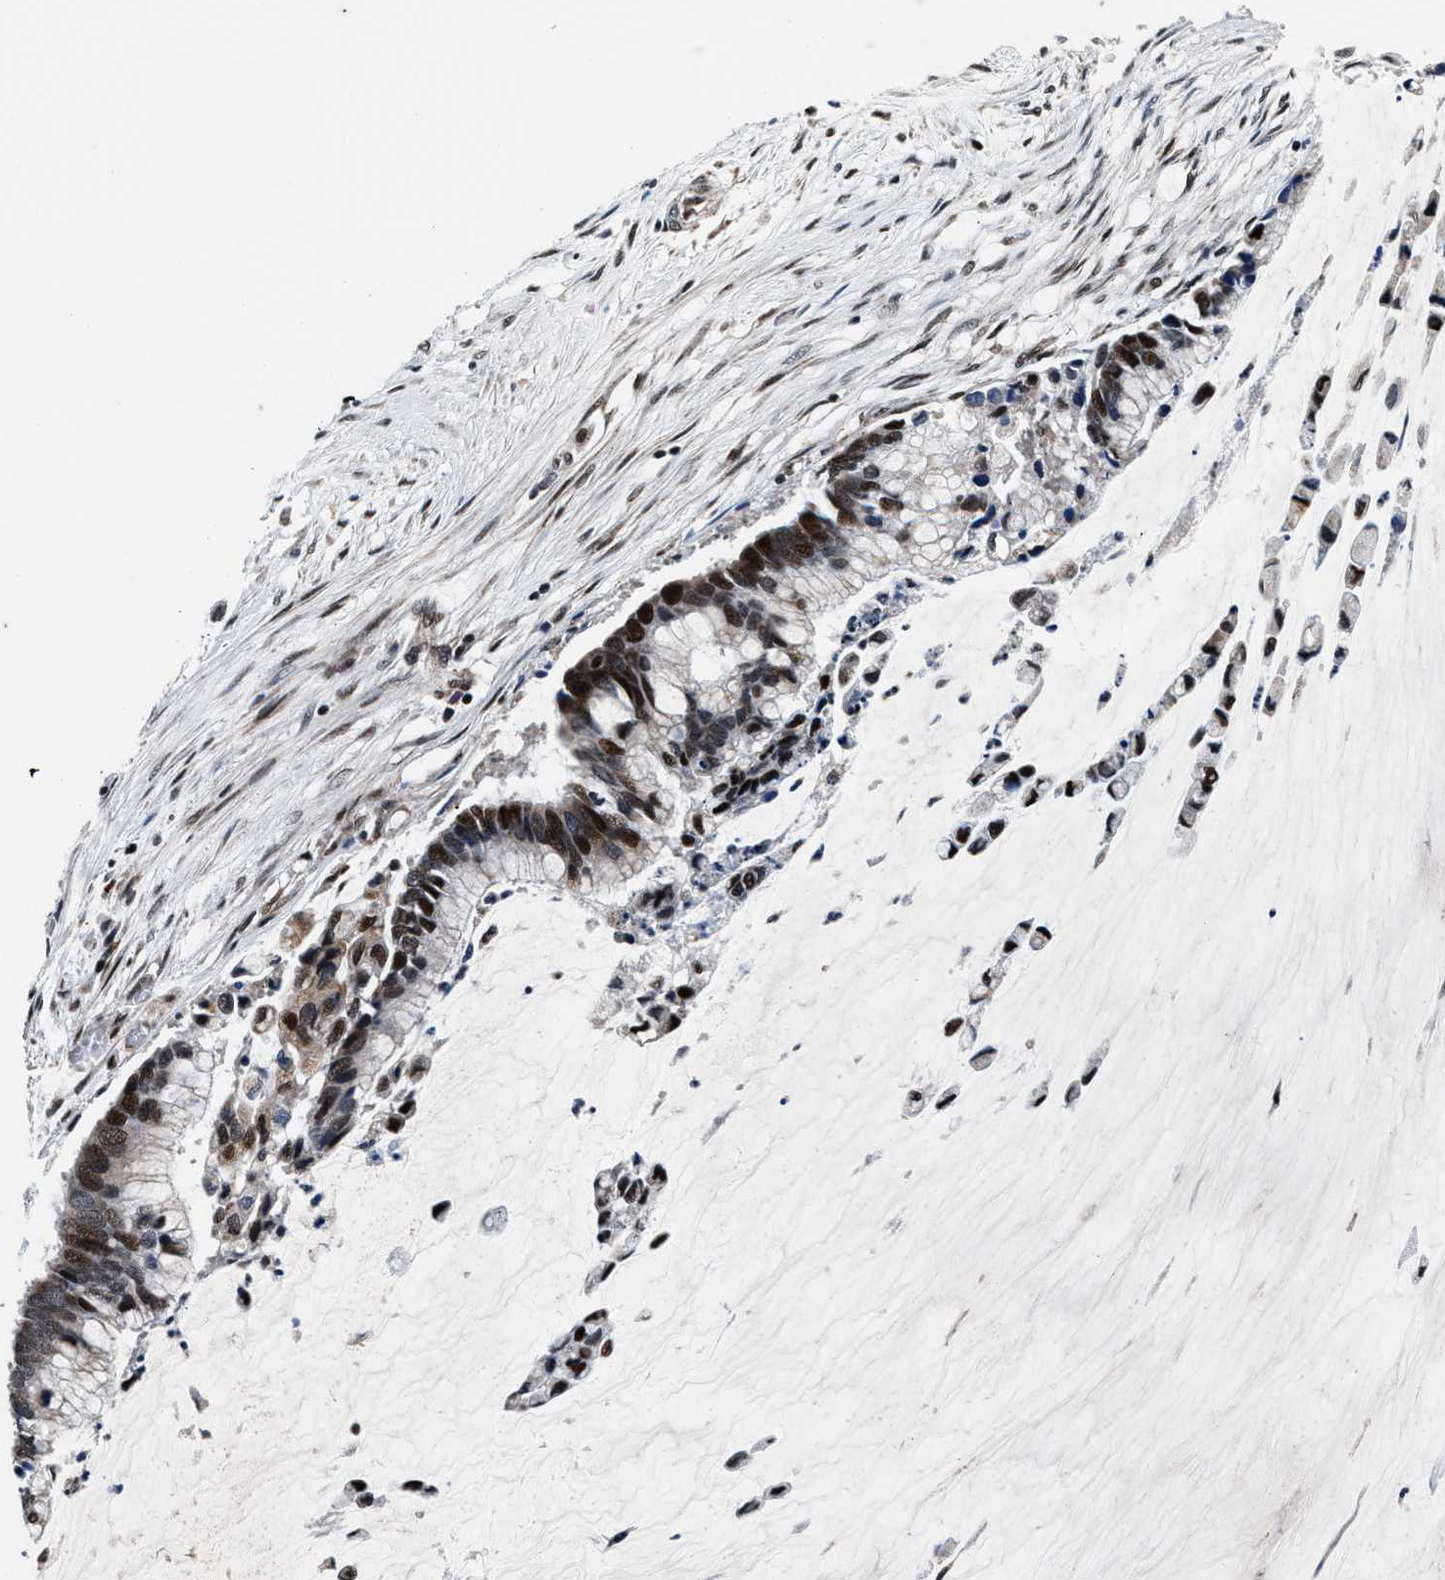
{"staining": {"intensity": "moderate", "quantity": ">75%", "location": "nuclear"}, "tissue": "pancreatic cancer", "cell_type": "Tumor cells", "image_type": "cancer", "snomed": [{"axis": "morphology", "description": "Adenocarcinoma, NOS"}, {"axis": "topography", "description": "Pancreas"}], "caption": "Immunohistochemical staining of pancreatic adenocarcinoma reveals medium levels of moderate nuclear staining in approximately >75% of tumor cells.", "gene": "PRRC2B", "patient": {"sex": "male", "age": 41}}